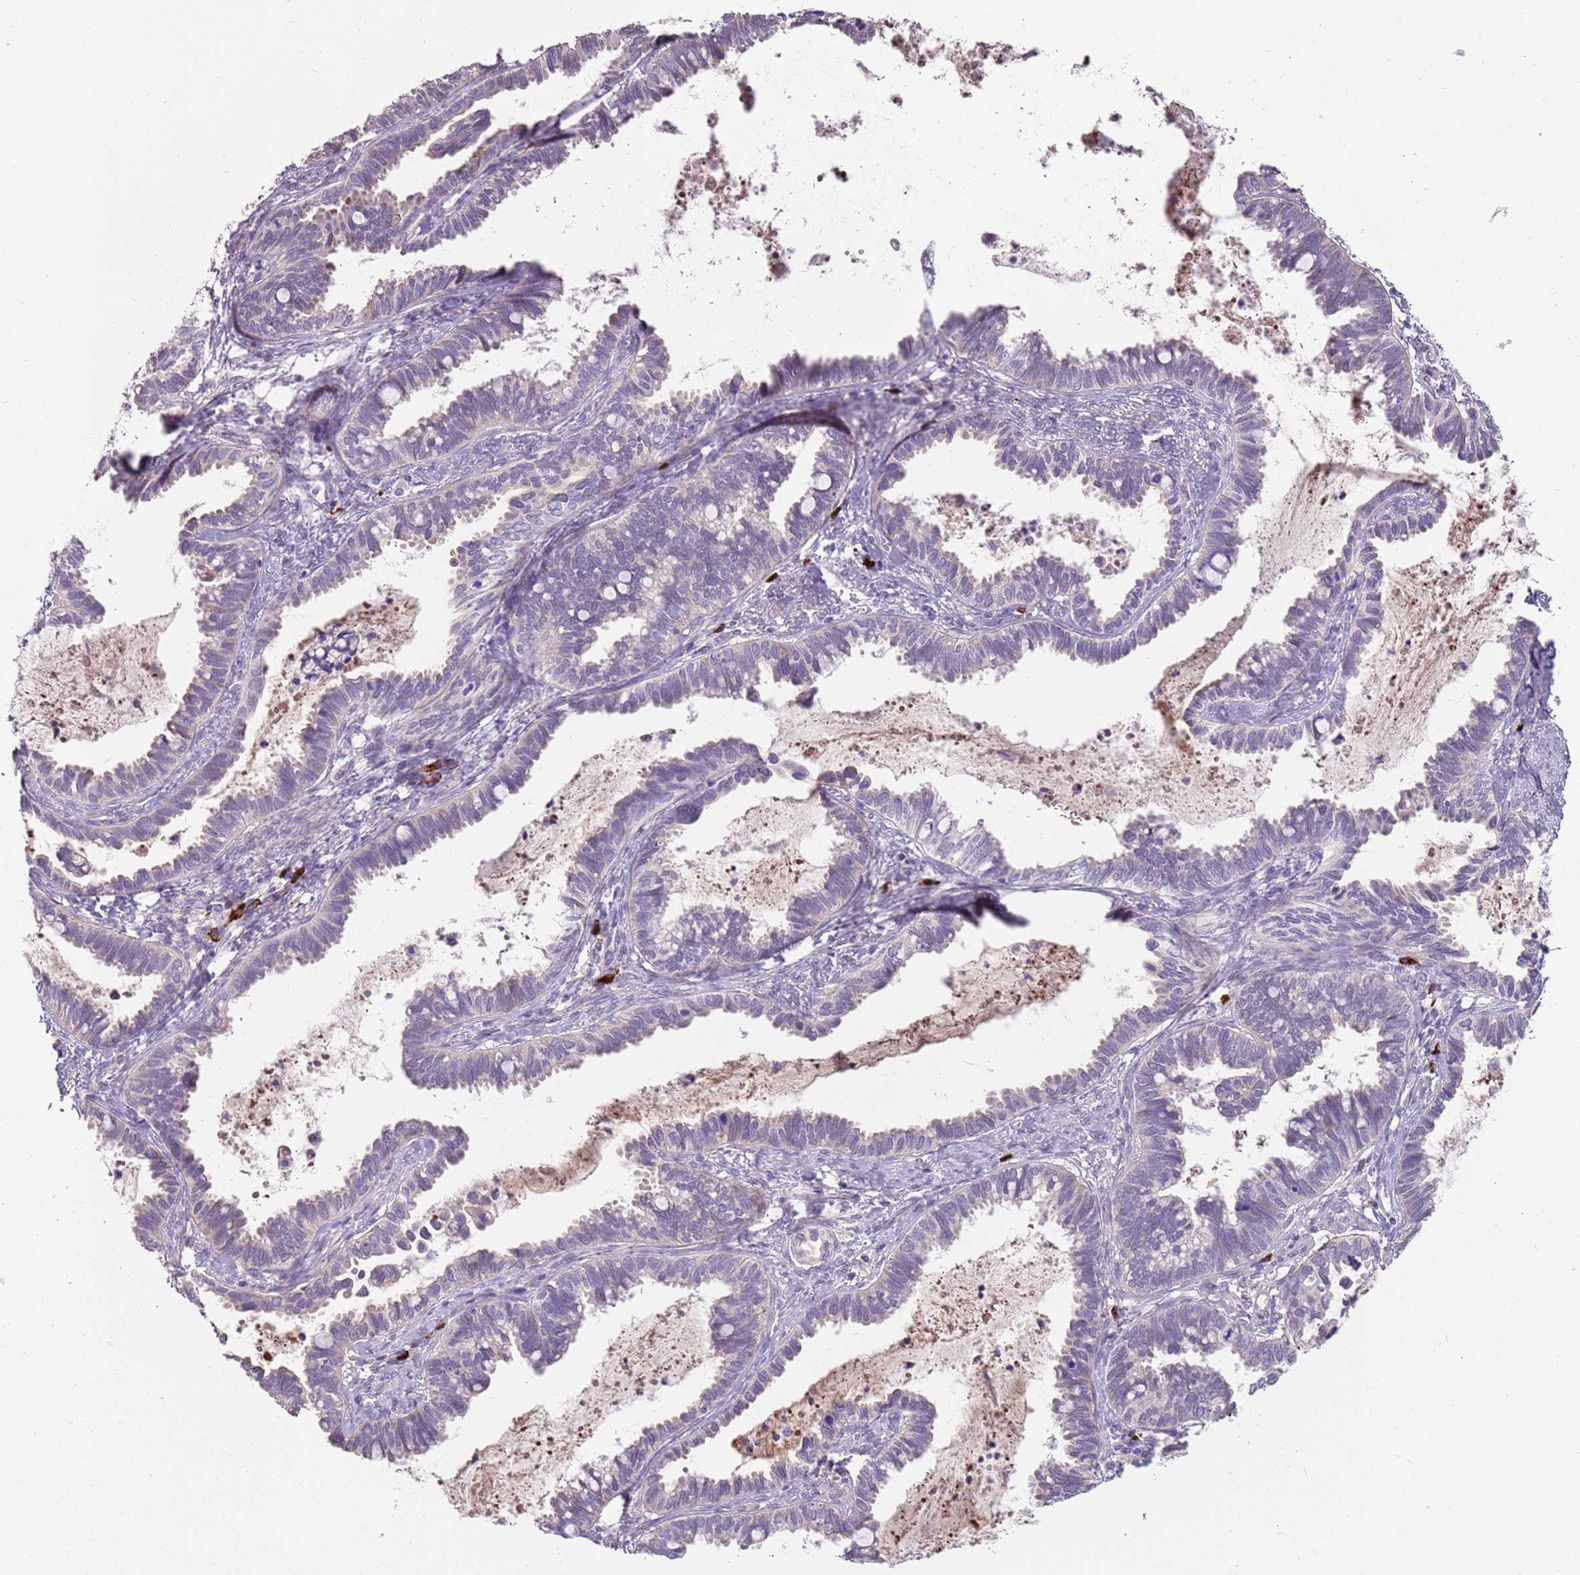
{"staining": {"intensity": "weak", "quantity": "<25%", "location": "cytoplasmic/membranous"}, "tissue": "cervical cancer", "cell_type": "Tumor cells", "image_type": "cancer", "snomed": [{"axis": "morphology", "description": "Adenocarcinoma, NOS"}, {"axis": "topography", "description": "Cervix"}], "caption": "IHC photomicrograph of neoplastic tissue: cervical cancer stained with DAB exhibits no significant protein staining in tumor cells.", "gene": "MCUB", "patient": {"sex": "female", "age": 37}}